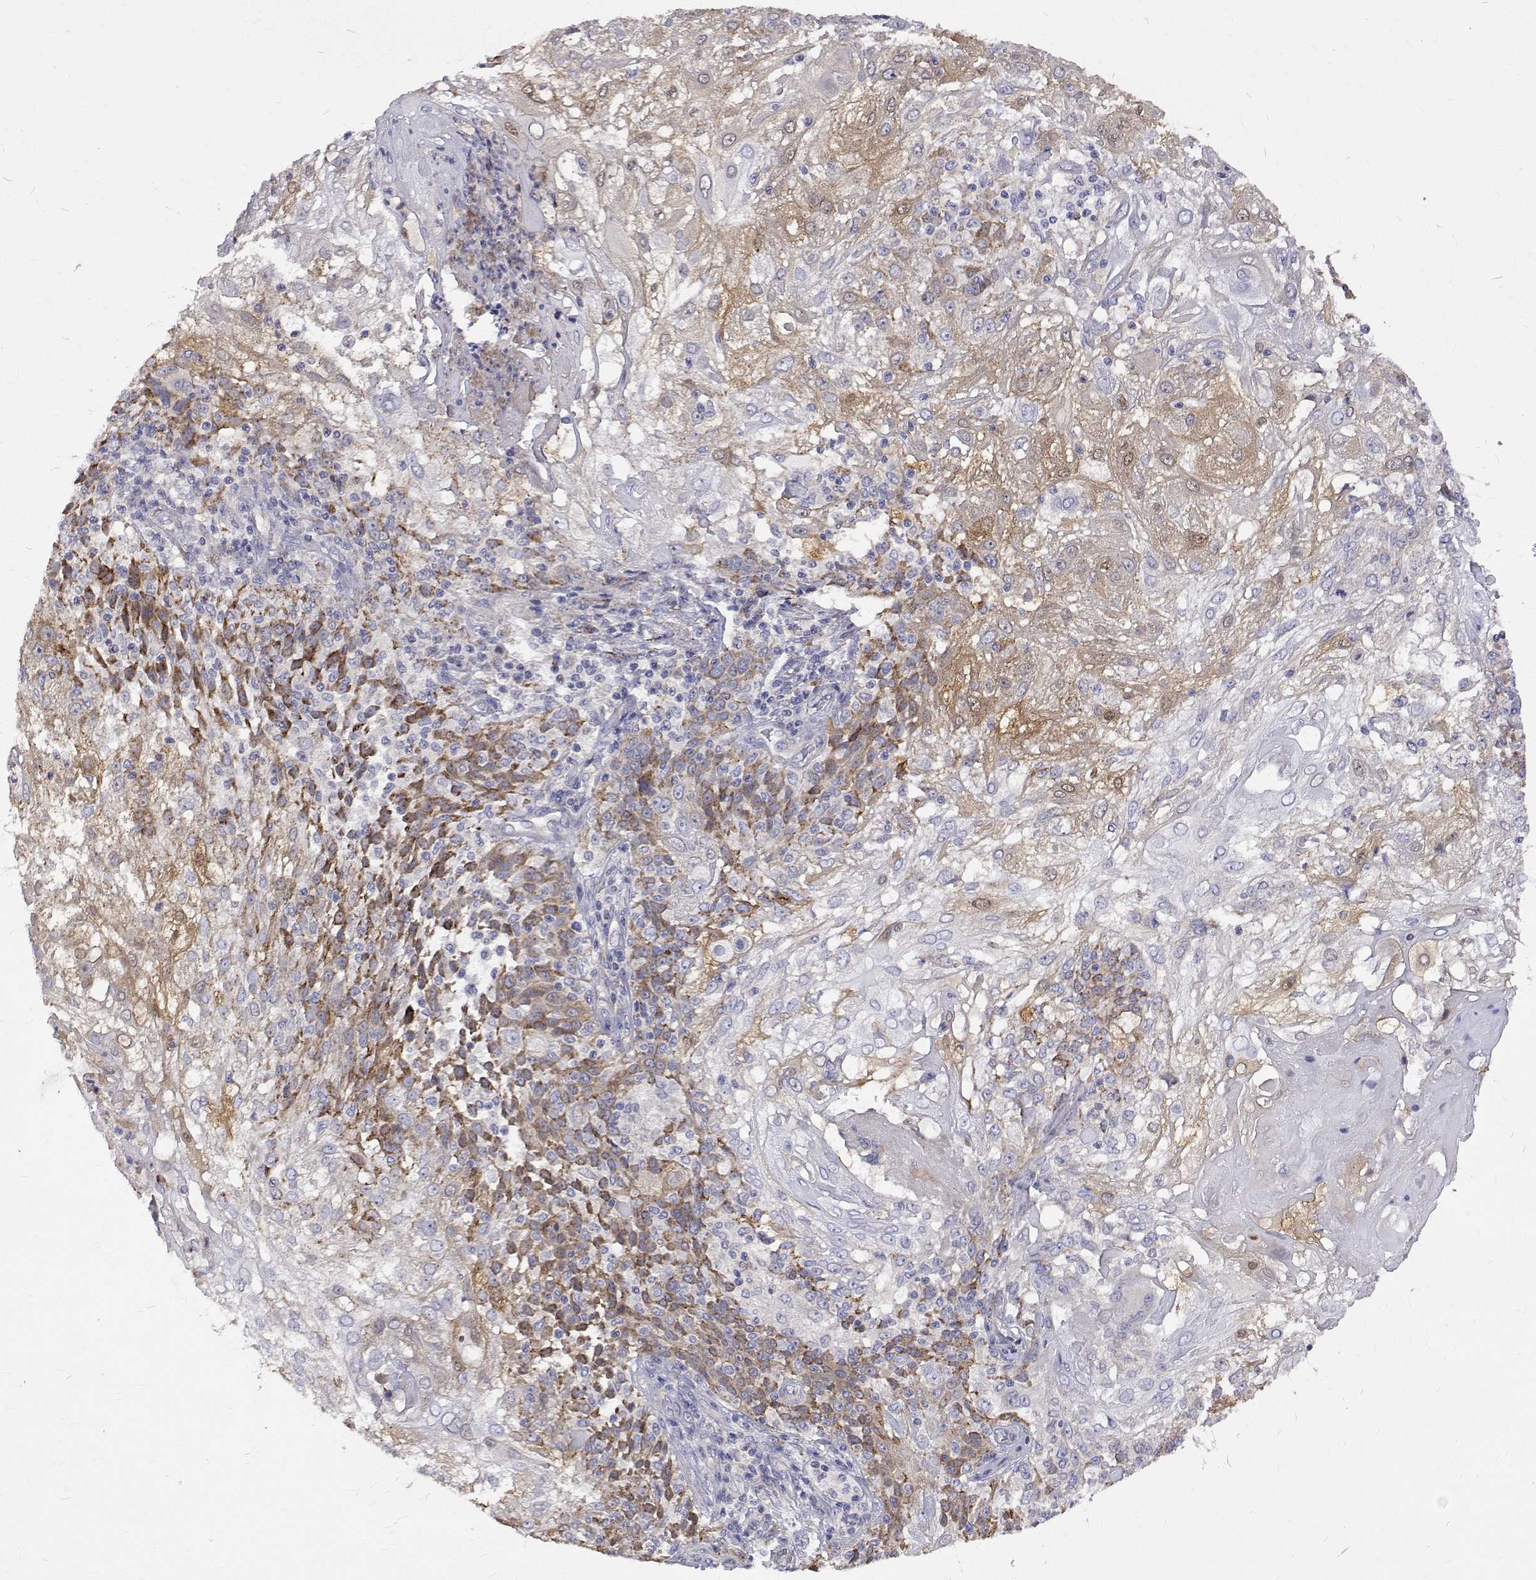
{"staining": {"intensity": "moderate", "quantity": "25%-75%", "location": "cytoplasmic/membranous"}, "tissue": "skin cancer", "cell_type": "Tumor cells", "image_type": "cancer", "snomed": [{"axis": "morphology", "description": "Normal tissue, NOS"}, {"axis": "morphology", "description": "Squamous cell carcinoma, NOS"}, {"axis": "topography", "description": "Skin"}], "caption": "A histopathology image of human squamous cell carcinoma (skin) stained for a protein displays moderate cytoplasmic/membranous brown staining in tumor cells.", "gene": "PADI1", "patient": {"sex": "female", "age": 83}}